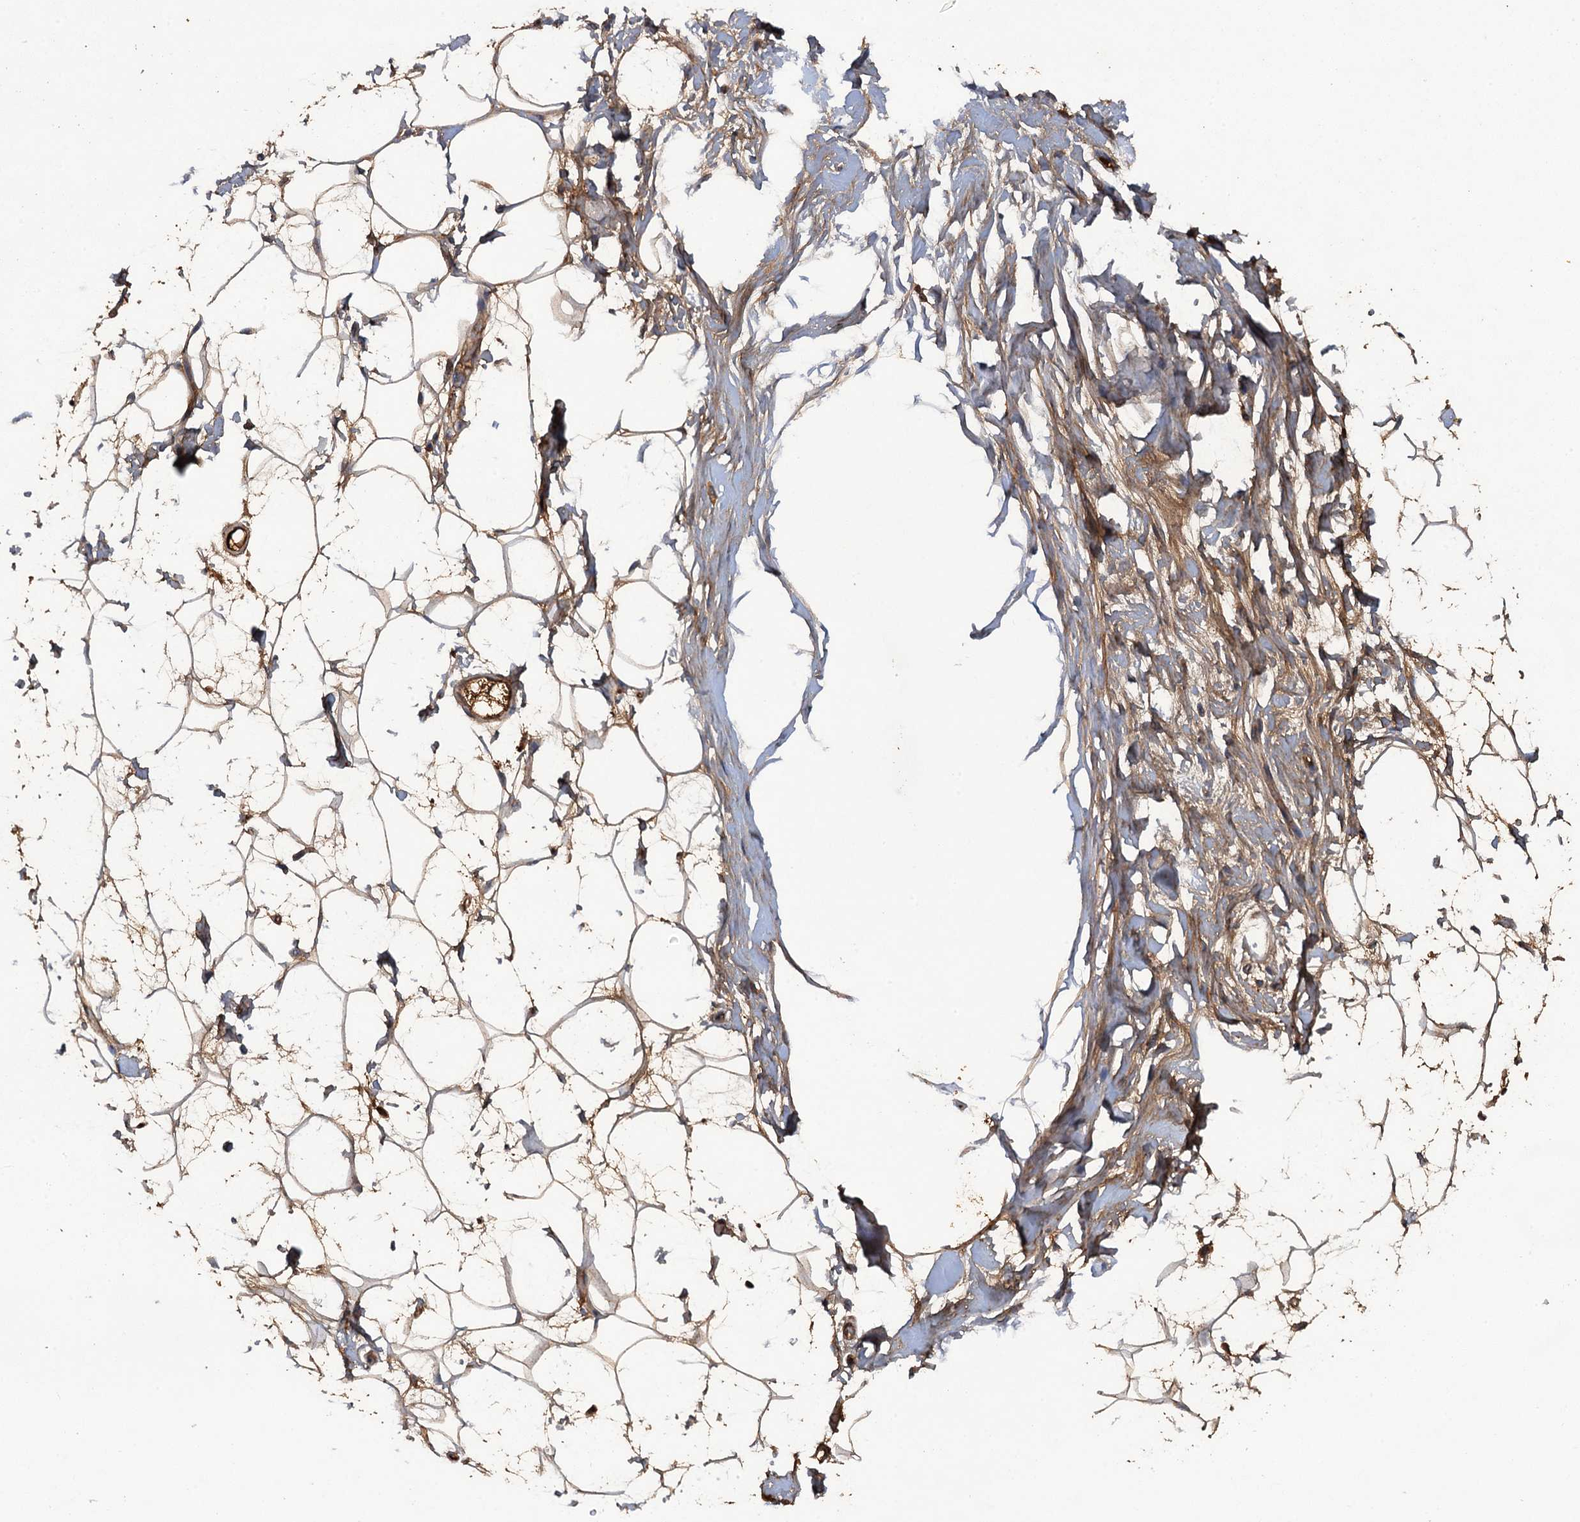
{"staining": {"intensity": "moderate", "quantity": "25%-75%", "location": "cytoplasmic/membranous"}, "tissue": "adipose tissue", "cell_type": "Adipocytes", "image_type": "normal", "snomed": [{"axis": "morphology", "description": "Normal tissue, NOS"}, {"axis": "topography", "description": "Breast"}], "caption": "Unremarkable adipose tissue shows moderate cytoplasmic/membranous positivity in about 25%-75% of adipocytes.", "gene": "HAPLN3", "patient": {"sex": "female", "age": 26}}